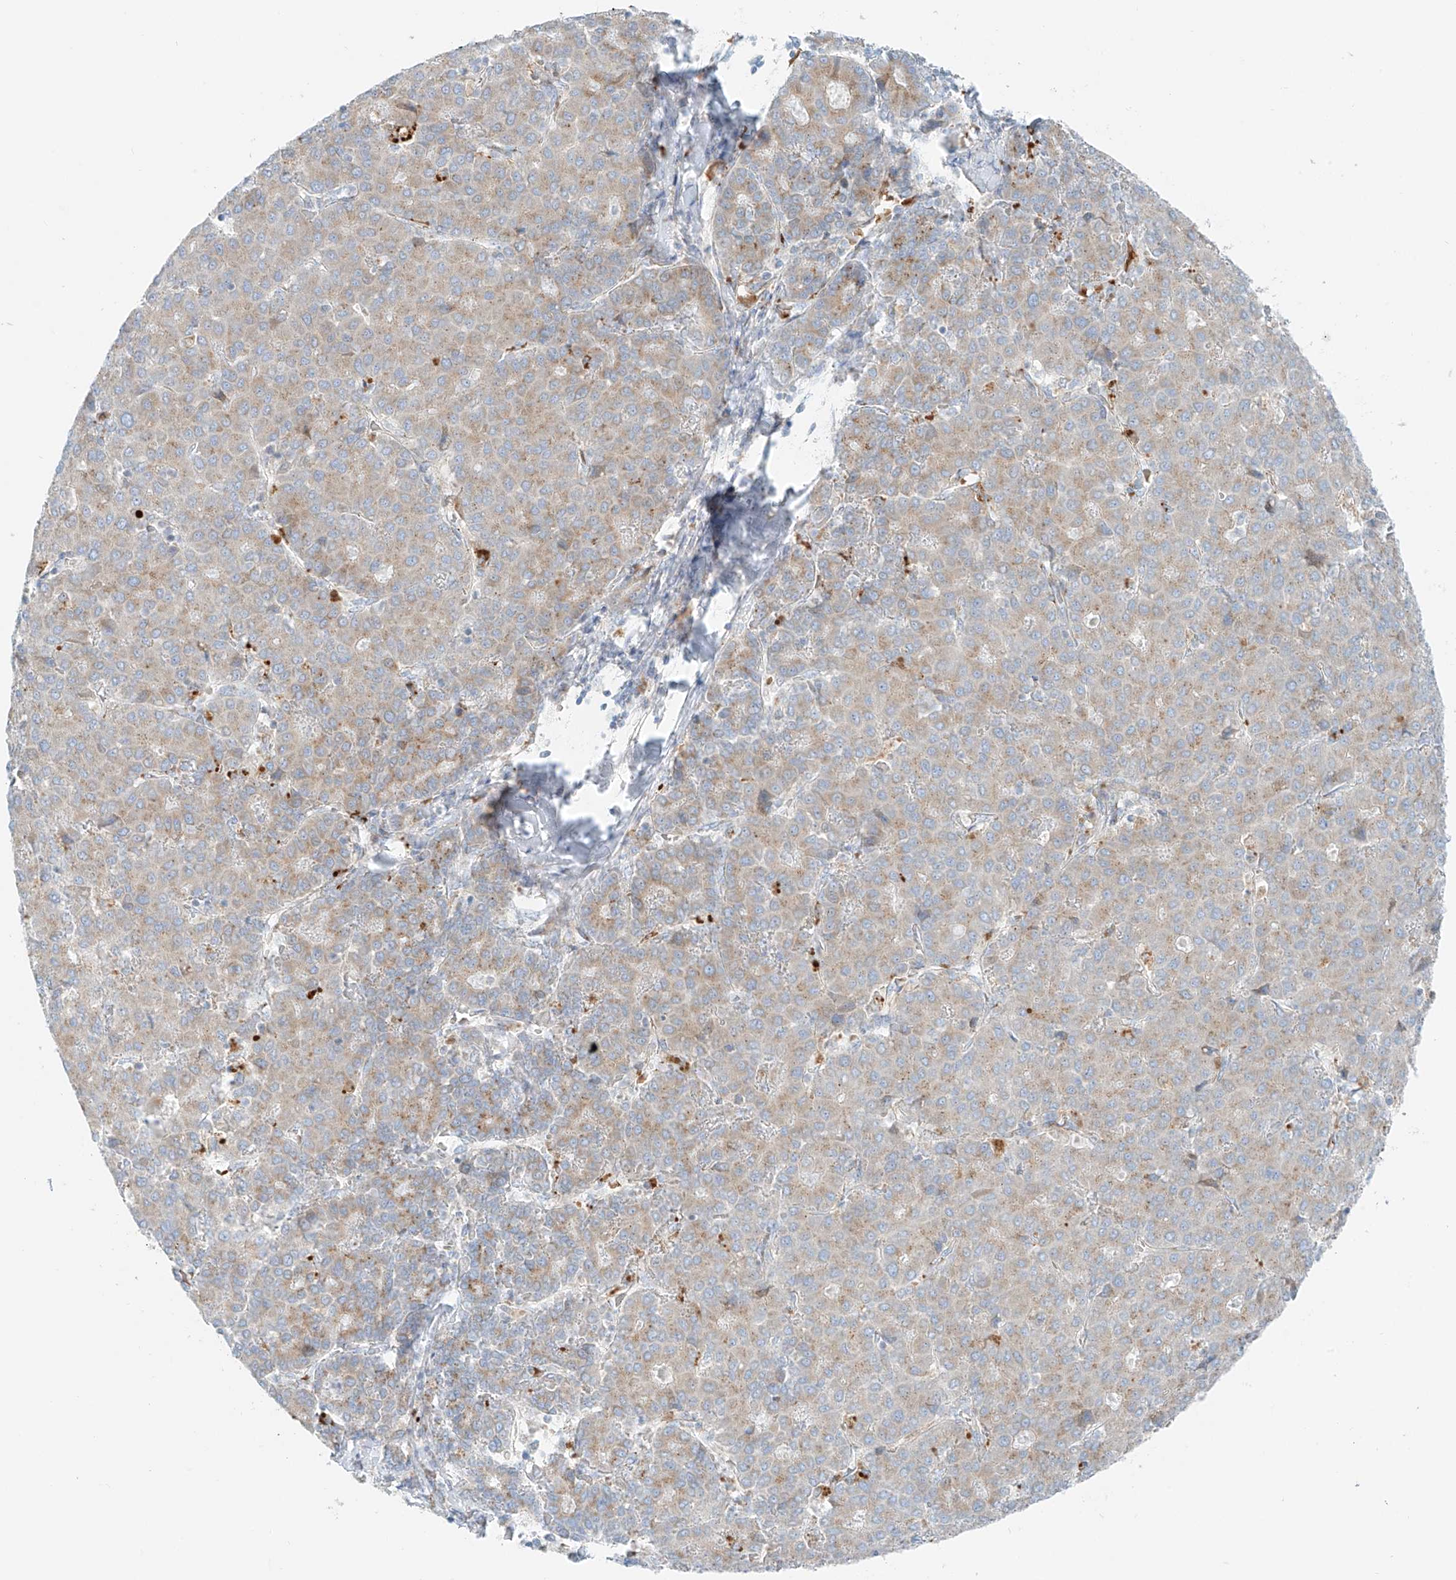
{"staining": {"intensity": "negative", "quantity": "none", "location": "none"}, "tissue": "liver cancer", "cell_type": "Tumor cells", "image_type": "cancer", "snomed": [{"axis": "morphology", "description": "Carcinoma, Hepatocellular, NOS"}, {"axis": "topography", "description": "Liver"}], "caption": "Tumor cells are negative for protein expression in human liver cancer.", "gene": "EIPR1", "patient": {"sex": "male", "age": 65}}